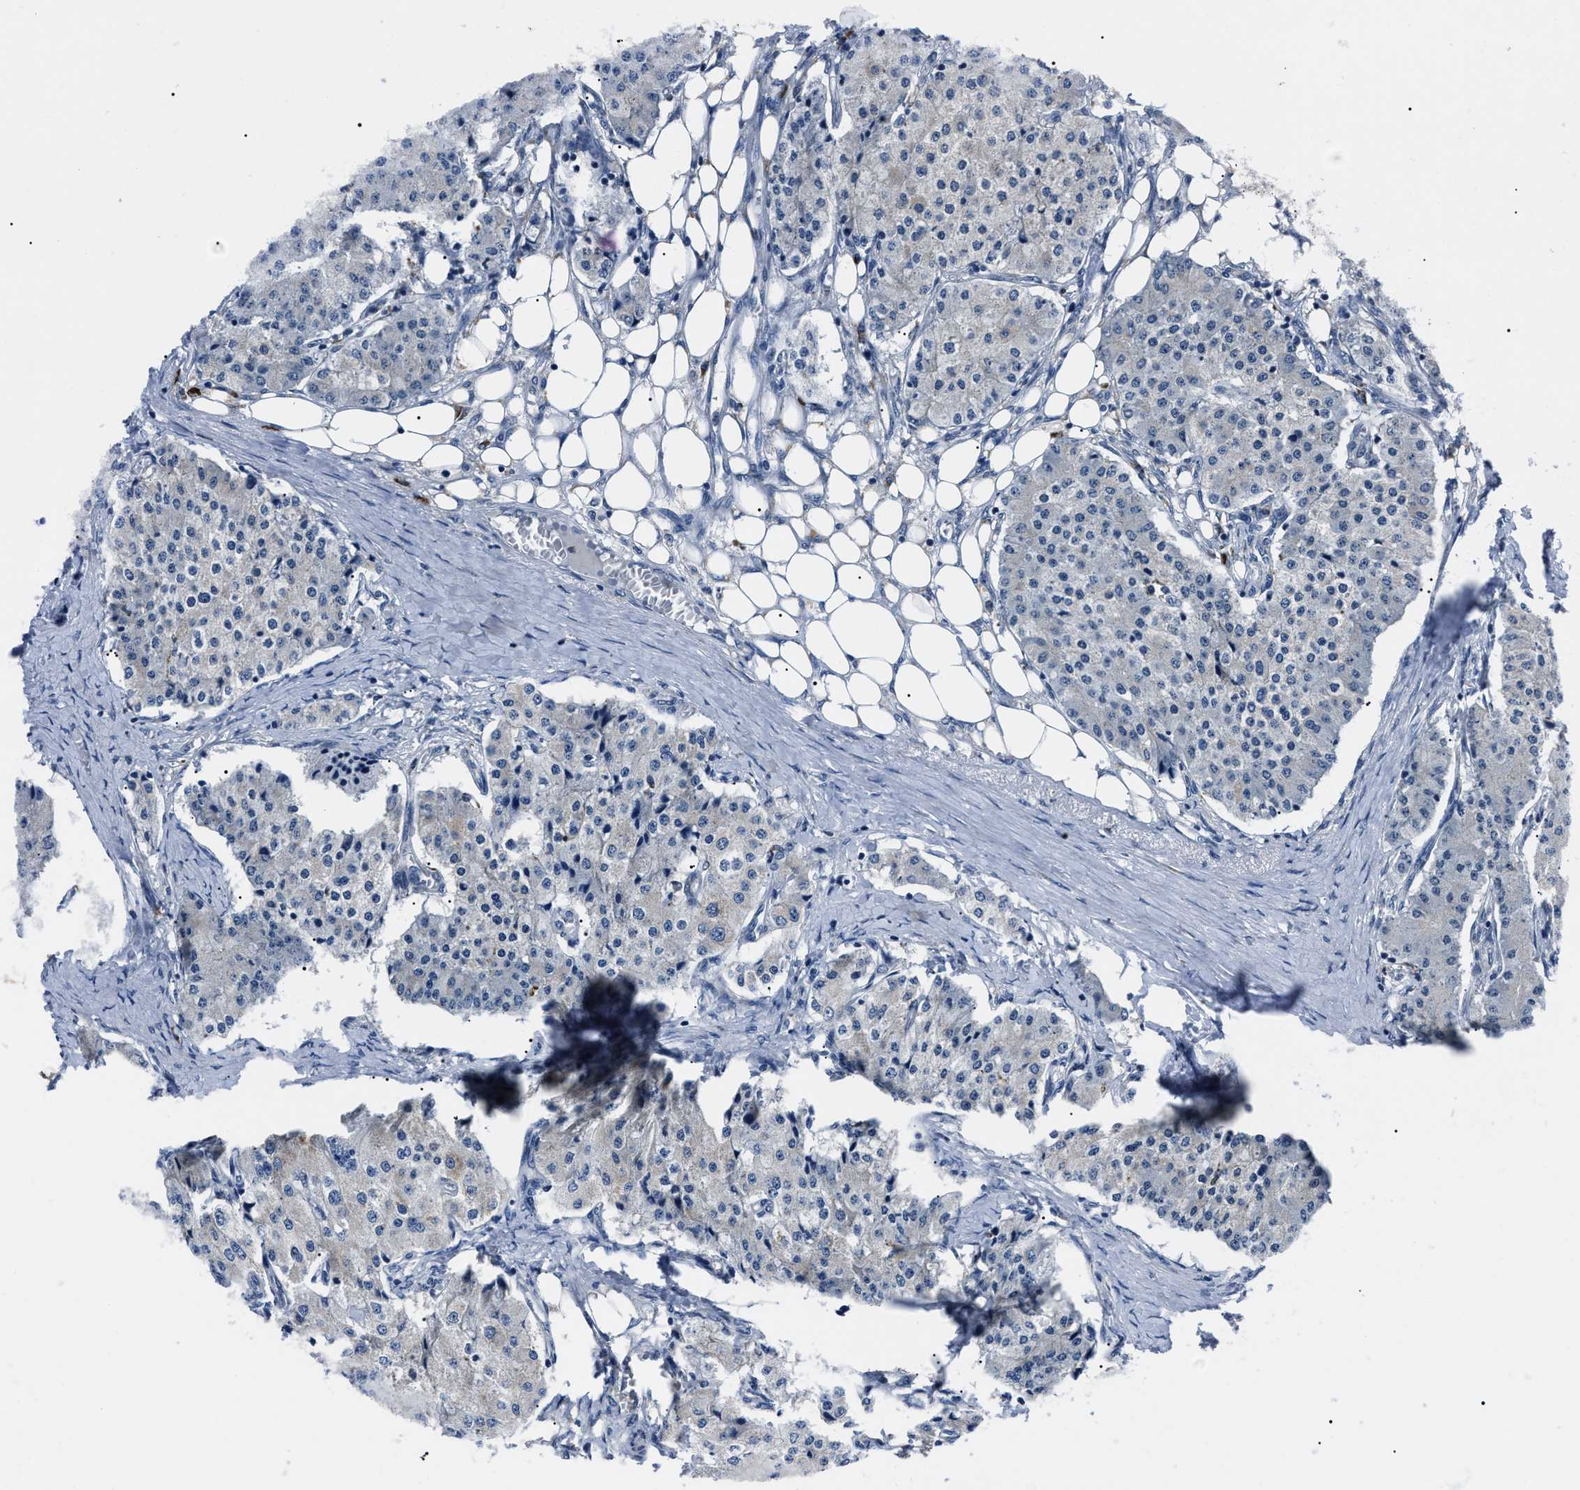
{"staining": {"intensity": "negative", "quantity": "none", "location": "none"}, "tissue": "carcinoid", "cell_type": "Tumor cells", "image_type": "cancer", "snomed": [{"axis": "morphology", "description": "Carcinoid, malignant, NOS"}, {"axis": "topography", "description": "Colon"}], "caption": "Immunohistochemistry (IHC) of carcinoid demonstrates no expression in tumor cells. (Immunohistochemistry, brightfield microscopy, high magnification).", "gene": "LRRC14", "patient": {"sex": "female", "age": 52}}